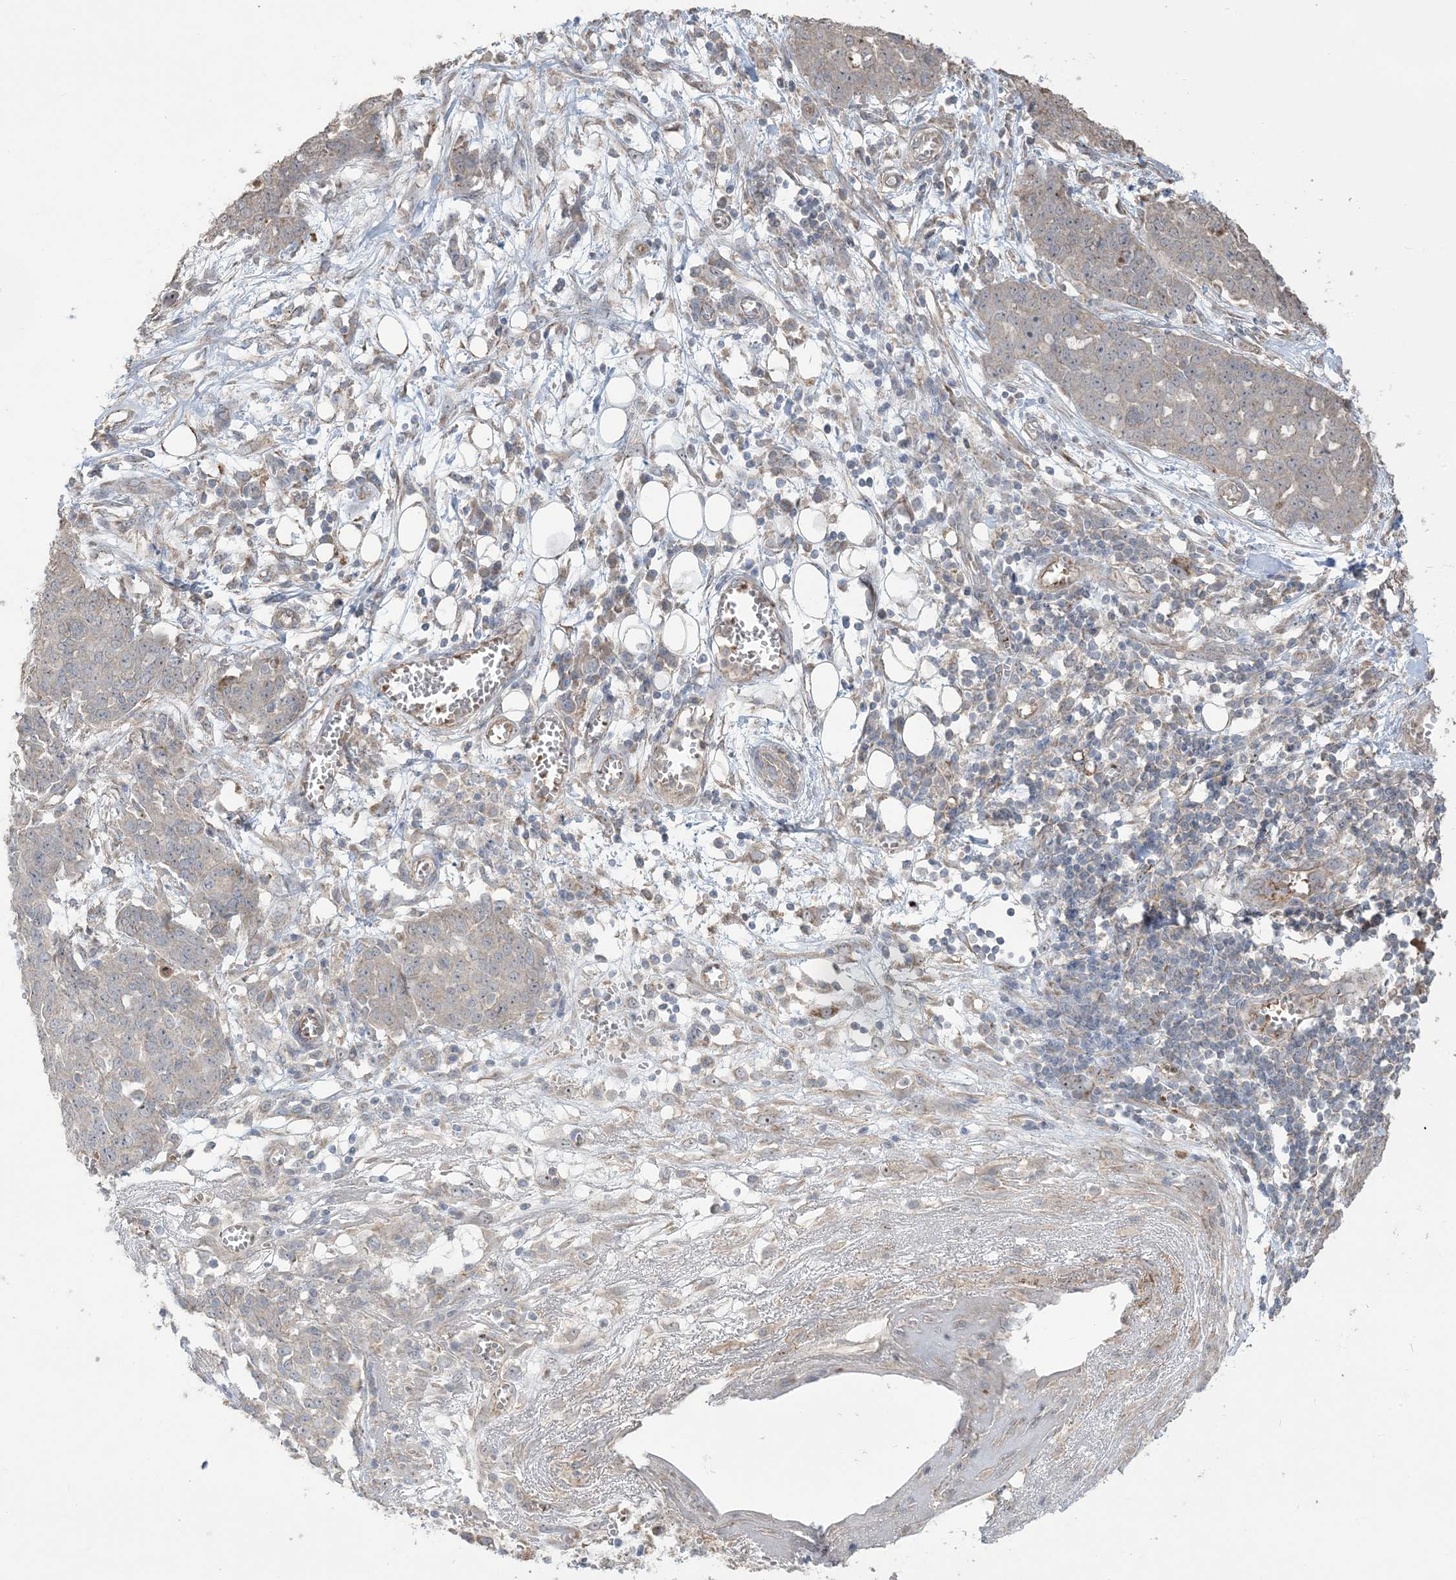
{"staining": {"intensity": "negative", "quantity": "none", "location": "none"}, "tissue": "ovarian cancer", "cell_type": "Tumor cells", "image_type": "cancer", "snomed": [{"axis": "morphology", "description": "Cystadenocarcinoma, serous, NOS"}, {"axis": "topography", "description": "Soft tissue"}, {"axis": "topography", "description": "Ovary"}], "caption": "Immunohistochemical staining of human ovarian cancer (serous cystadenocarcinoma) shows no significant staining in tumor cells.", "gene": "KLHL18", "patient": {"sex": "female", "age": 57}}